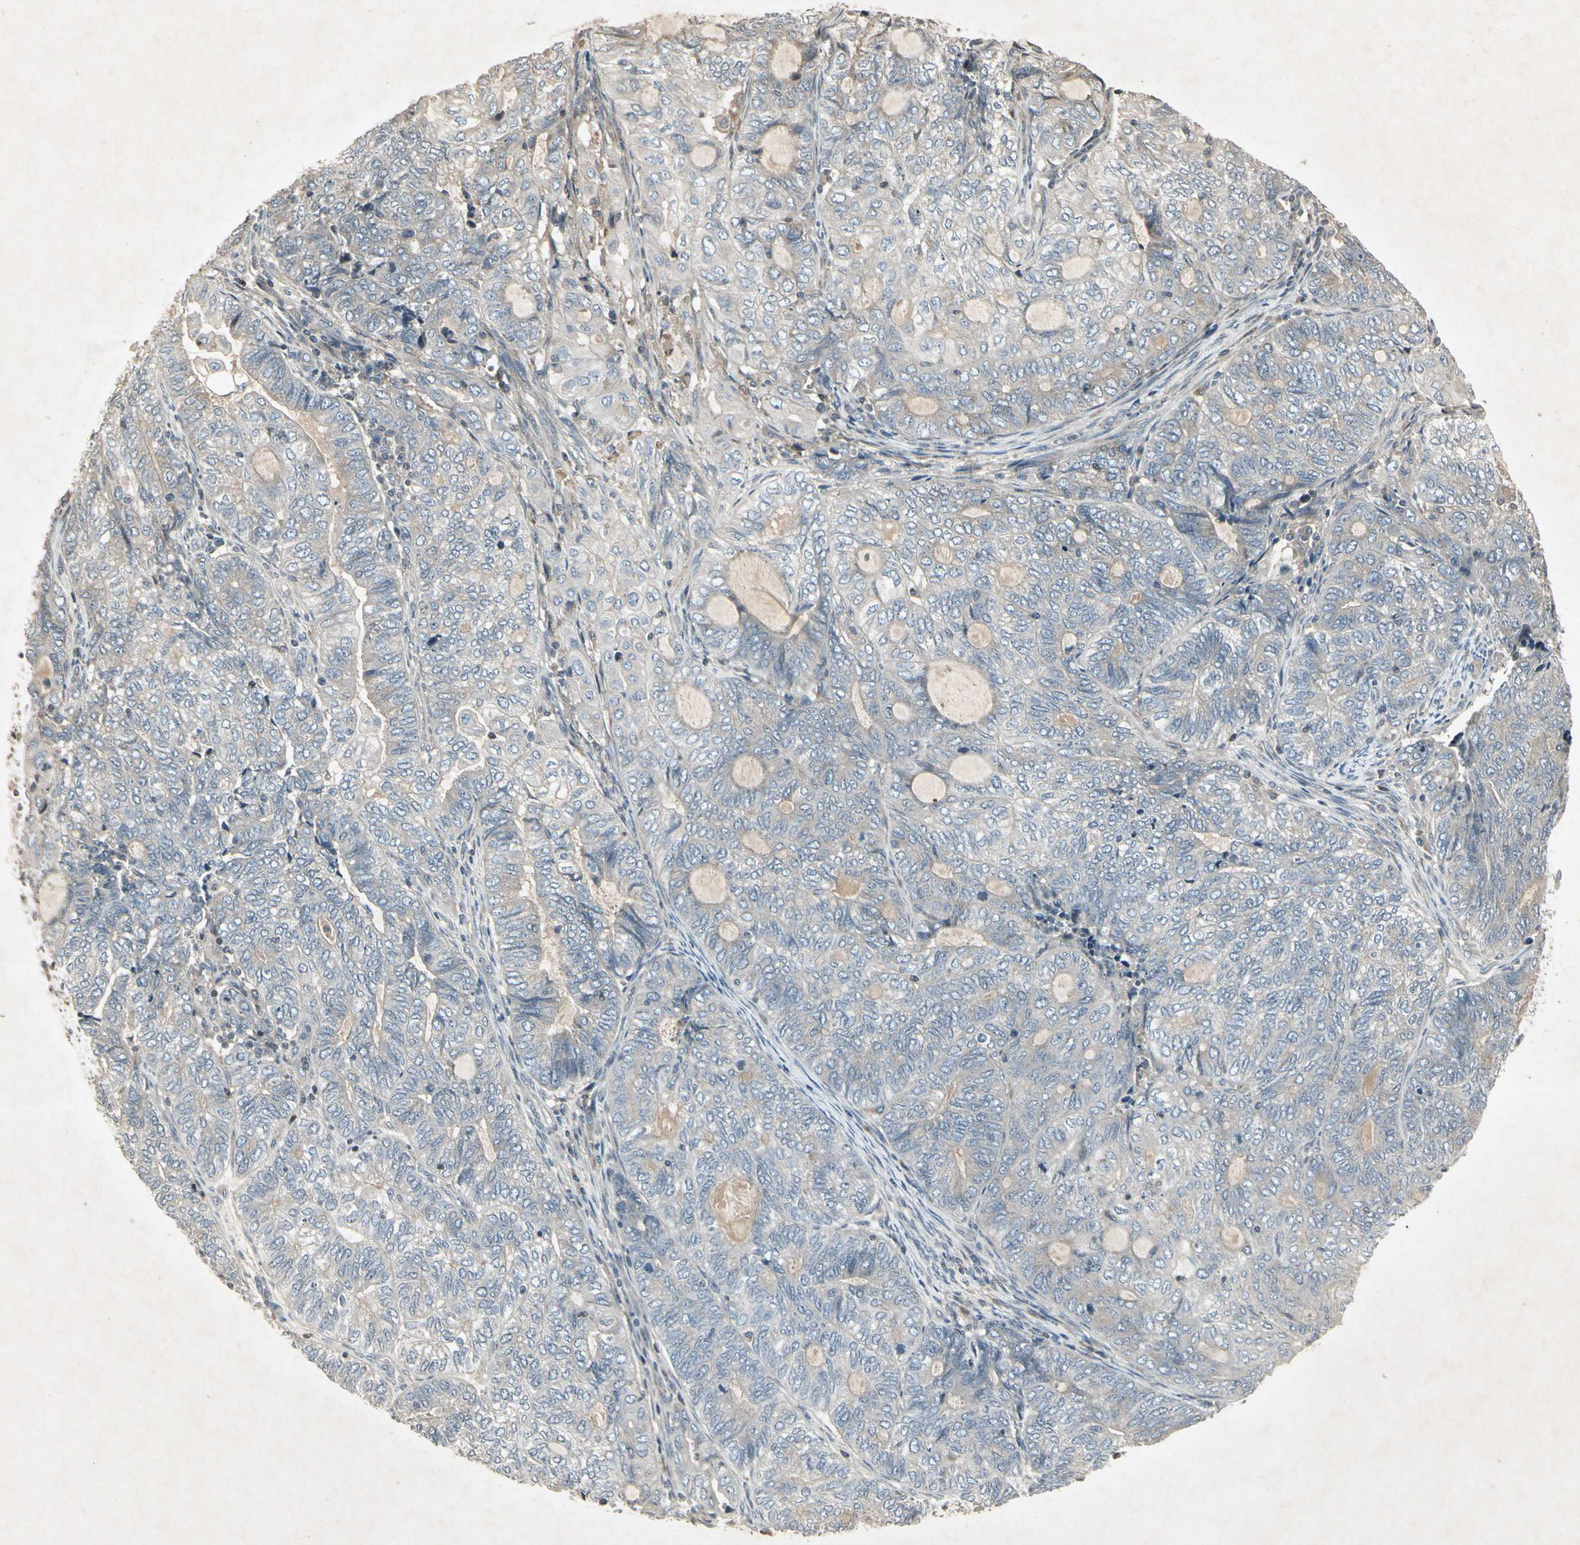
{"staining": {"intensity": "weak", "quantity": "25%-75%", "location": "cytoplasmic/membranous"}, "tissue": "endometrial cancer", "cell_type": "Tumor cells", "image_type": "cancer", "snomed": [{"axis": "morphology", "description": "Adenocarcinoma, NOS"}, {"axis": "topography", "description": "Uterus"}, {"axis": "topography", "description": "Endometrium"}], "caption": "This is an image of IHC staining of adenocarcinoma (endometrial), which shows weak positivity in the cytoplasmic/membranous of tumor cells.", "gene": "TEK", "patient": {"sex": "female", "age": 70}}